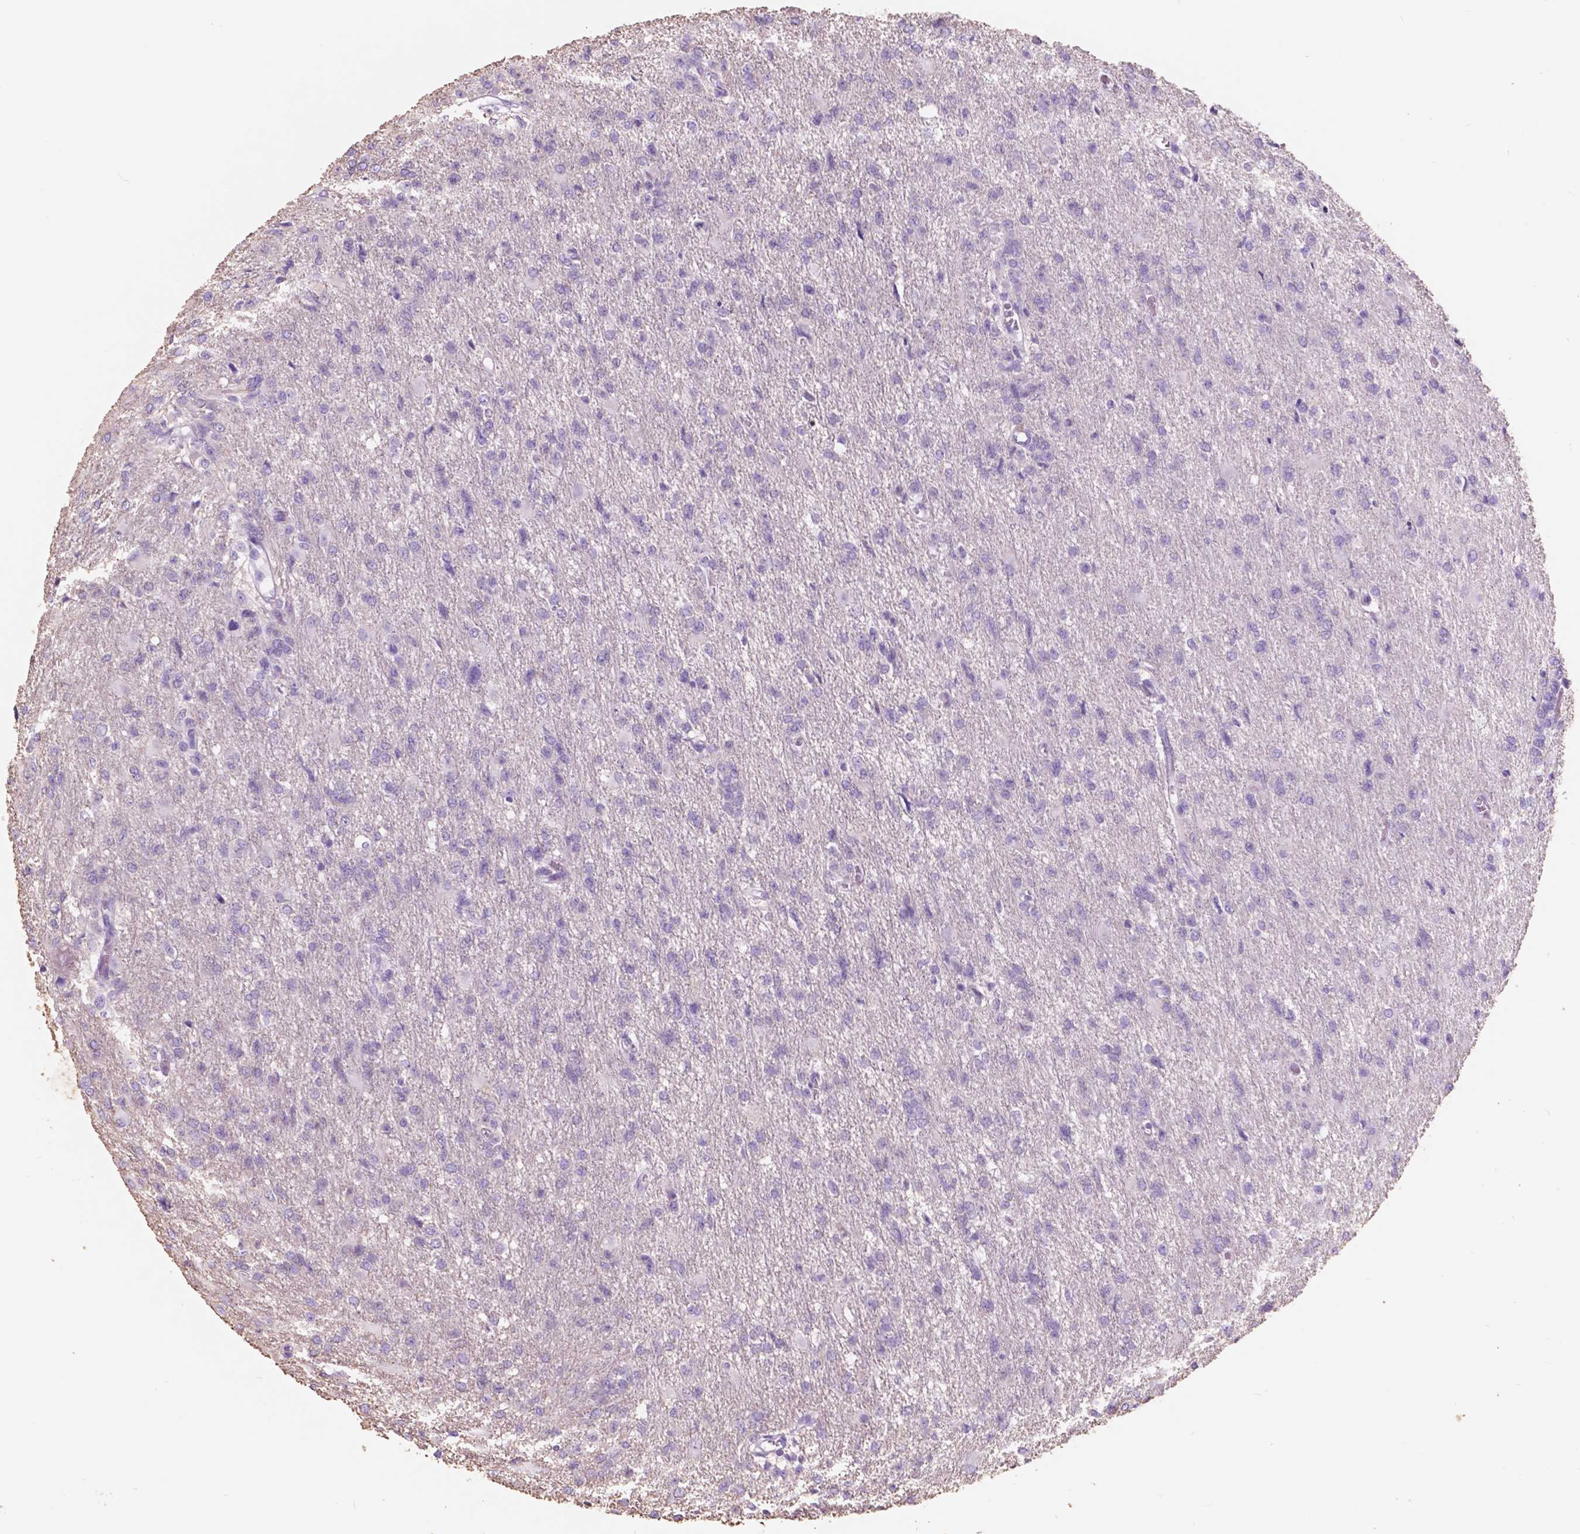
{"staining": {"intensity": "negative", "quantity": "none", "location": "none"}, "tissue": "glioma", "cell_type": "Tumor cells", "image_type": "cancer", "snomed": [{"axis": "morphology", "description": "Glioma, malignant, High grade"}, {"axis": "topography", "description": "Brain"}], "caption": "Human malignant glioma (high-grade) stained for a protein using immunohistochemistry shows no staining in tumor cells.", "gene": "FXYD2", "patient": {"sex": "male", "age": 68}}